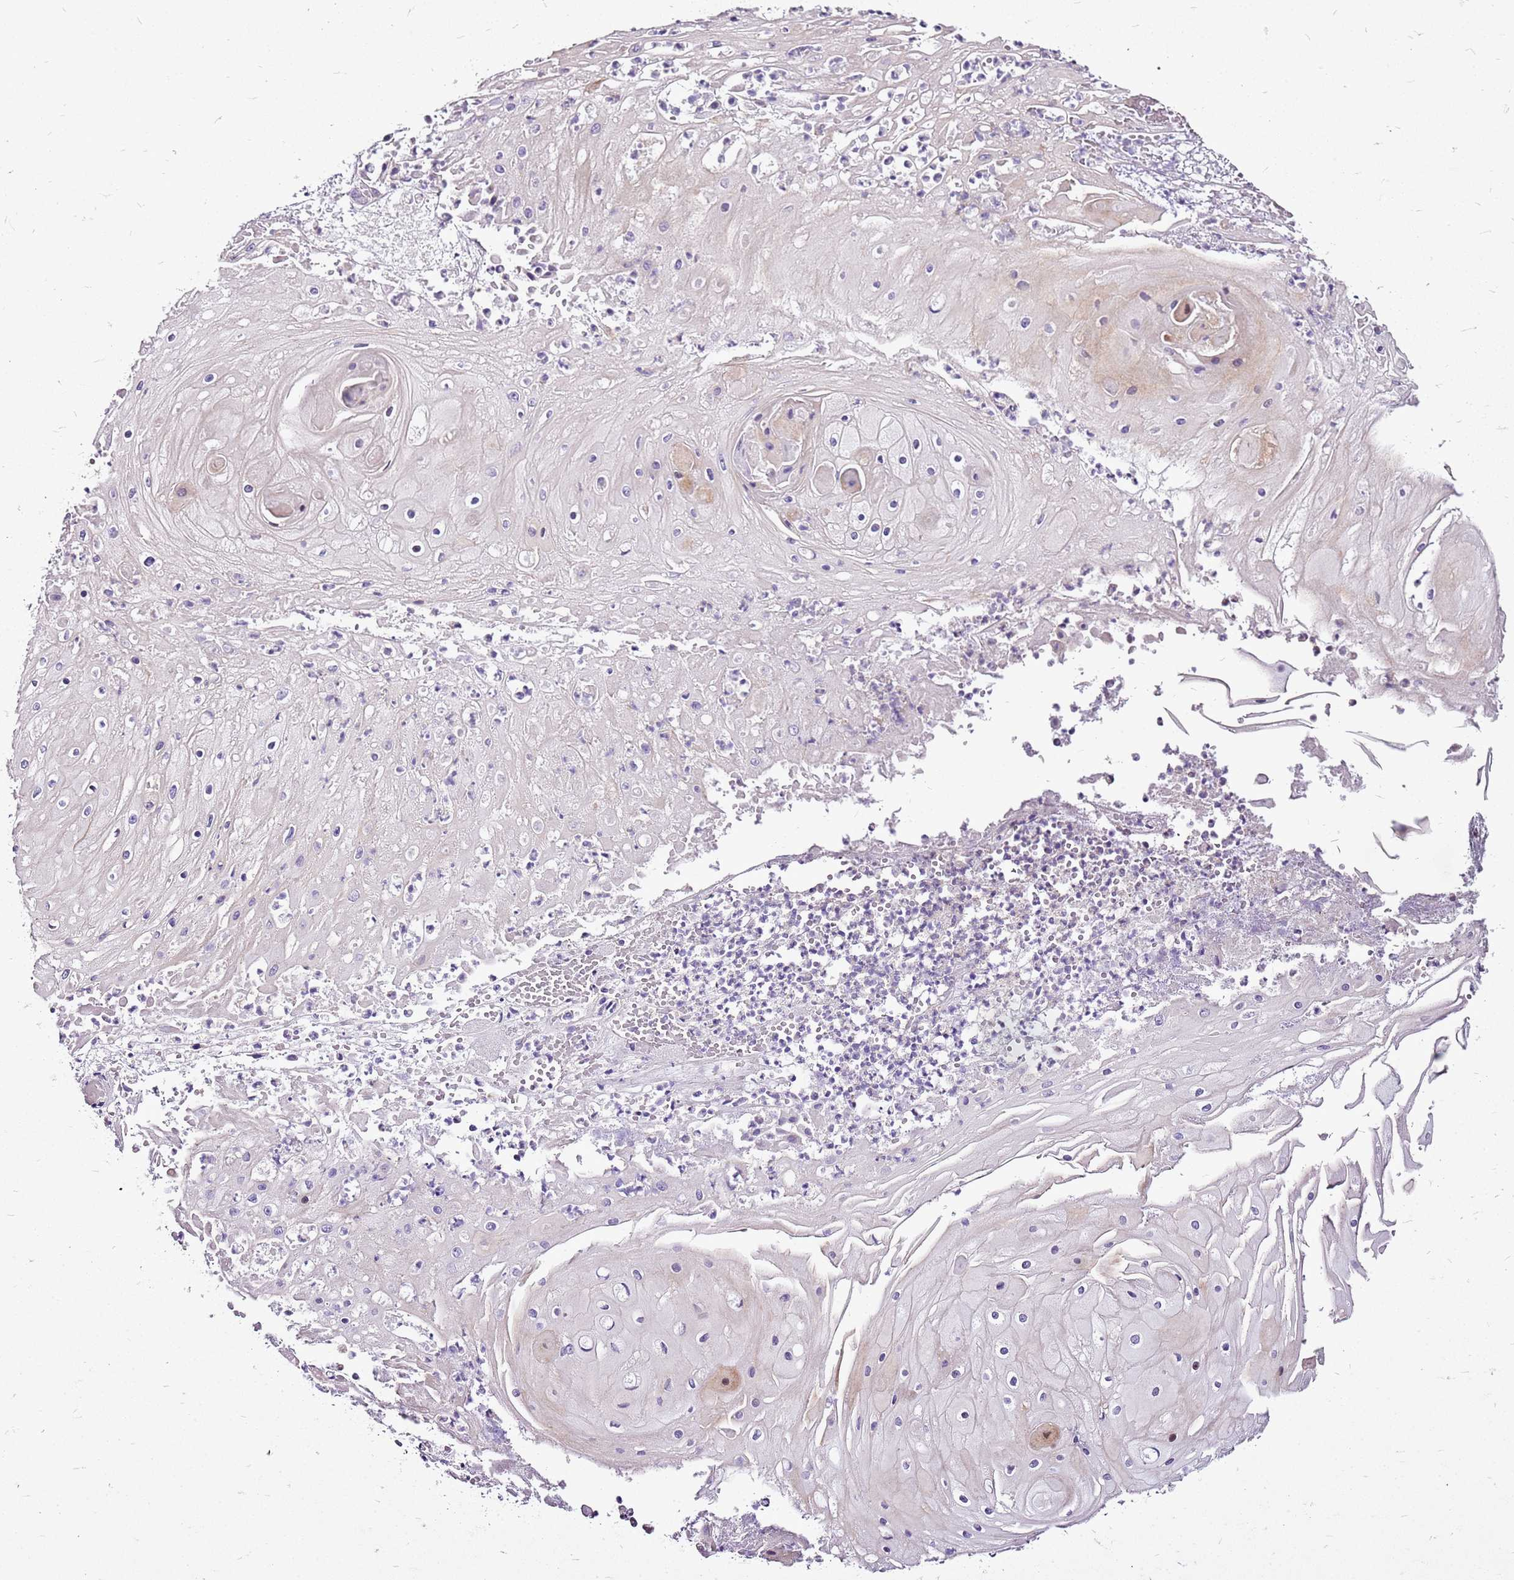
{"staining": {"intensity": "moderate", "quantity": "<25%", "location": "cytoplasmic/membranous"}, "tissue": "skin cancer", "cell_type": "Tumor cells", "image_type": "cancer", "snomed": [{"axis": "morphology", "description": "Squamous cell carcinoma, NOS"}, {"axis": "topography", "description": "Skin"}], "caption": "Moderate cytoplasmic/membranous staining is seen in approximately <25% of tumor cells in skin cancer (squamous cell carcinoma). Nuclei are stained in blue.", "gene": "GCDH", "patient": {"sex": "male", "age": 70}}